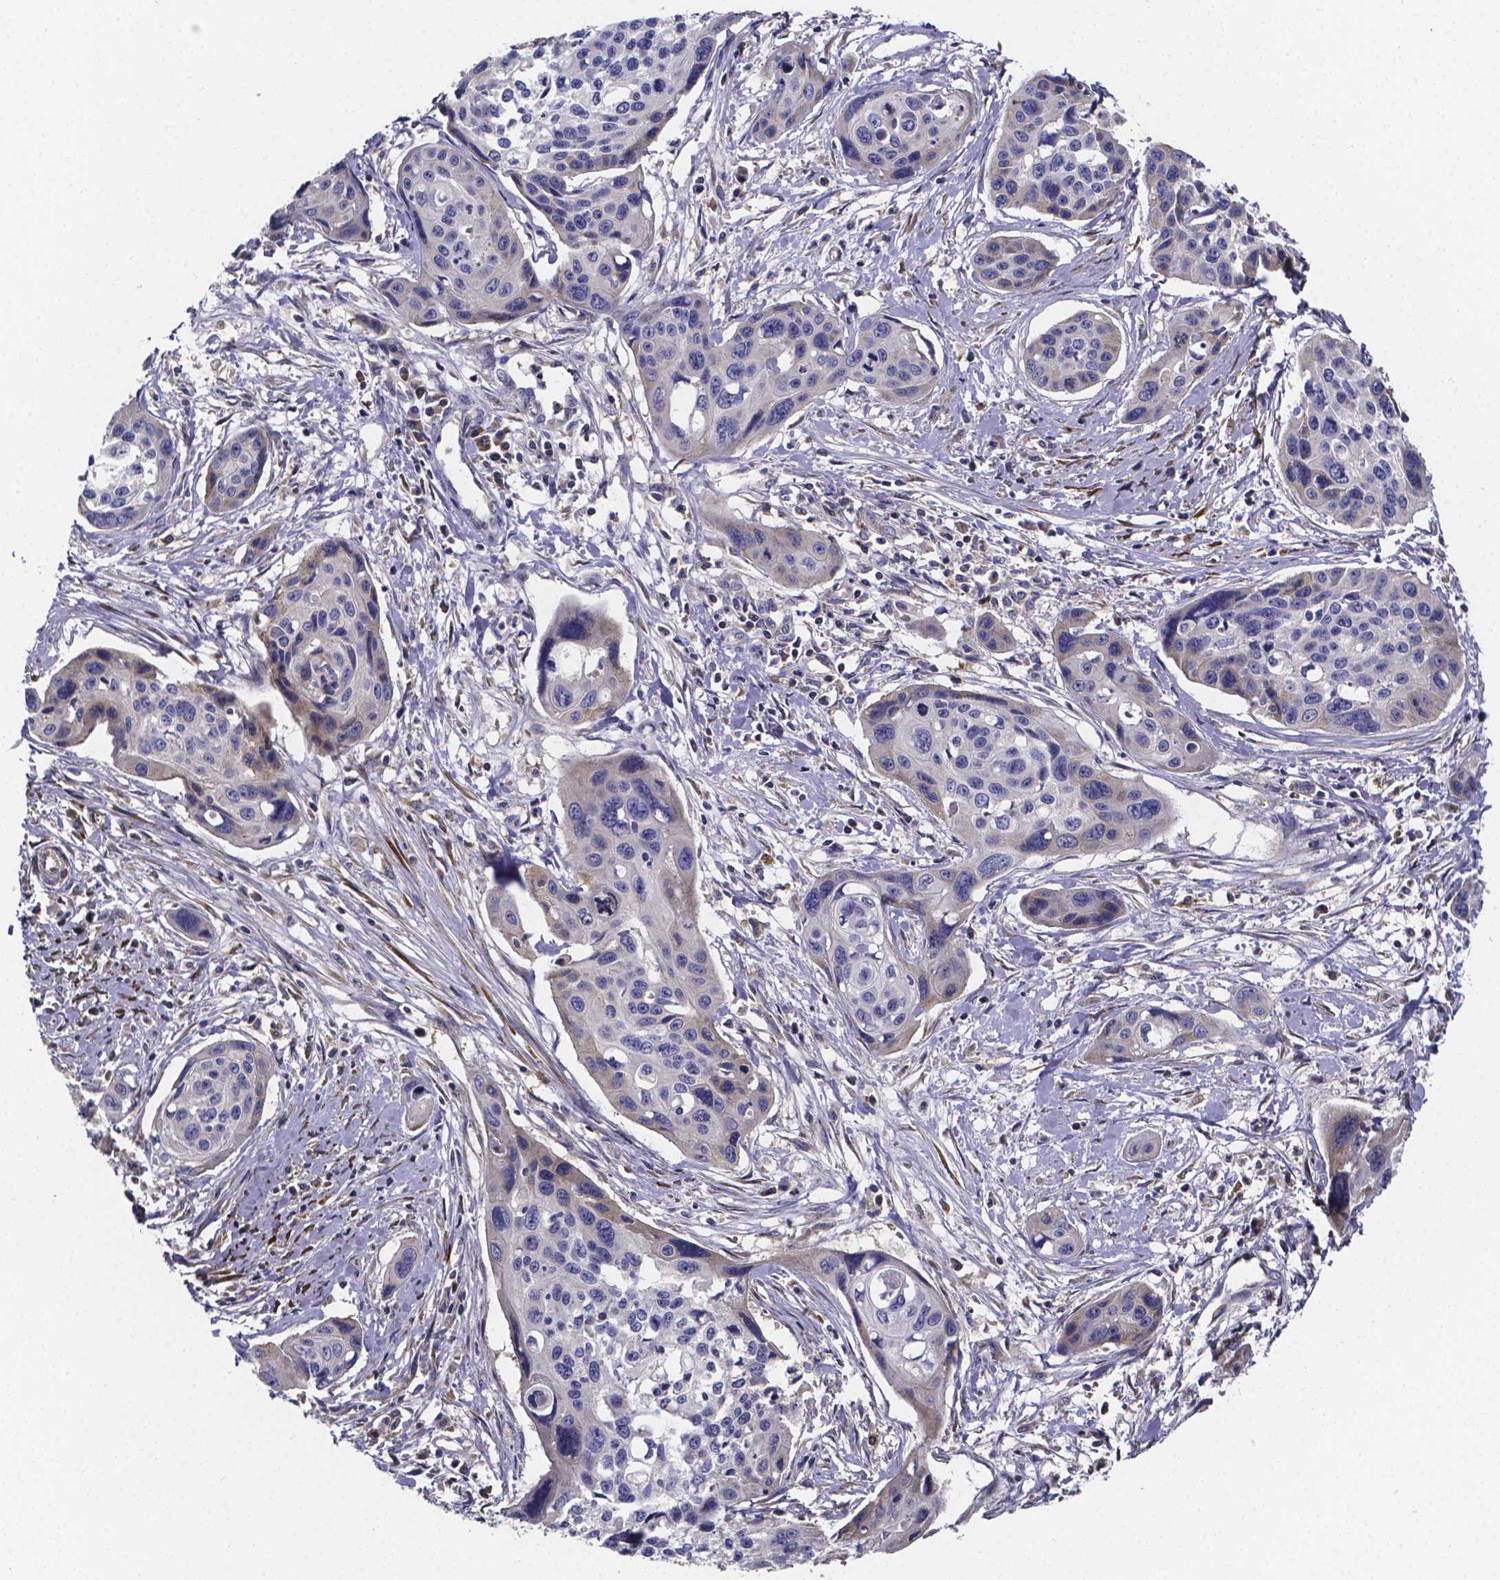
{"staining": {"intensity": "weak", "quantity": "<25%", "location": "cytoplasmic/membranous"}, "tissue": "cervical cancer", "cell_type": "Tumor cells", "image_type": "cancer", "snomed": [{"axis": "morphology", "description": "Squamous cell carcinoma, NOS"}, {"axis": "topography", "description": "Cervix"}], "caption": "The histopathology image demonstrates no significant expression in tumor cells of cervical squamous cell carcinoma.", "gene": "SFRP4", "patient": {"sex": "female", "age": 31}}